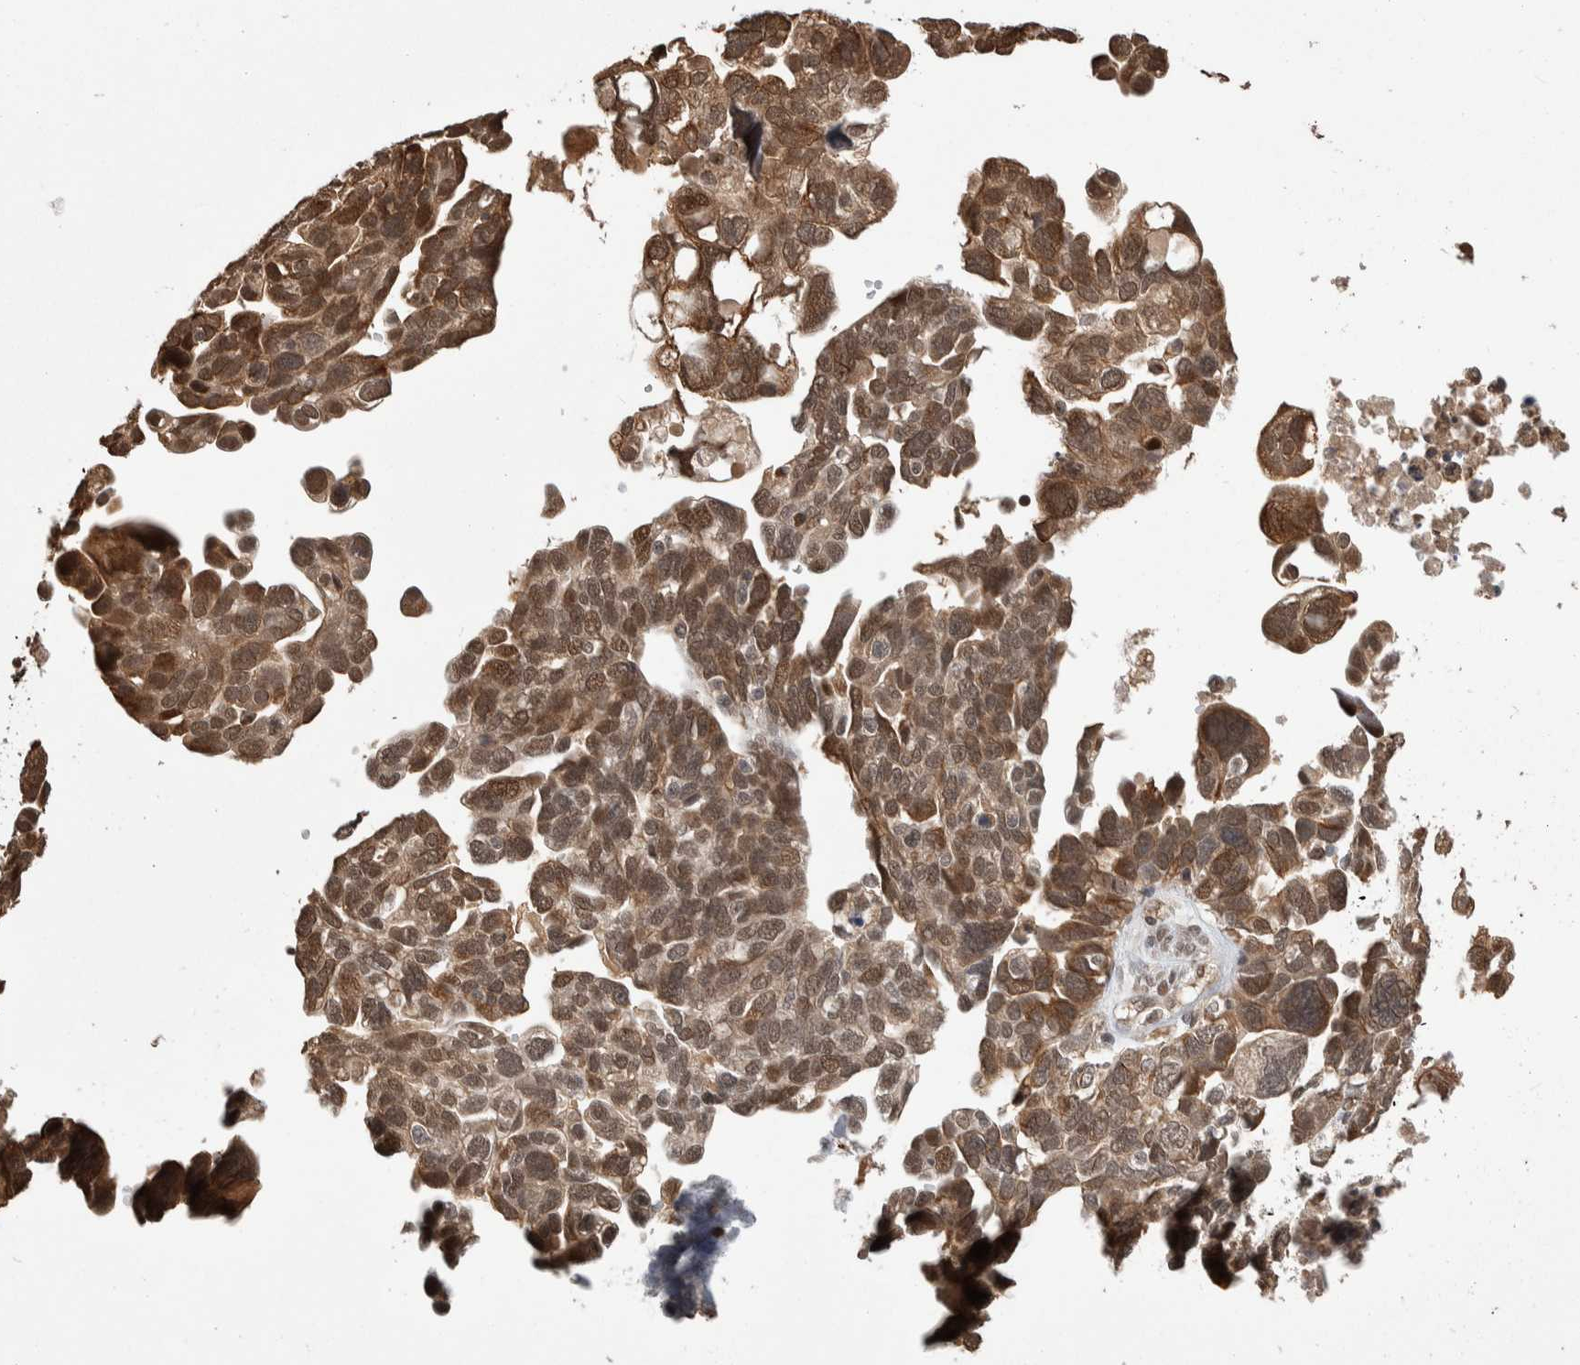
{"staining": {"intensity": "moderate", "quantity": ">75%", "location": "cytoplasmic/membranous,nuclear"}, "tissue": "ovarian cancer", "cell_type": "Tumor cells", "image_type": "cancer", "snomed": [{"axis": "morphology", "description": "Cystadenocarcinoma, mucinous, NOS"}, {"axis": "topography", "description": "Ovary"}], "caption": "This is a histology image of IHC staining of ovarian cancer (mucinous cystadenocarcinoma), which shows moderate expression in the cytoplasmic/membranous and nuclear of tumor cells.", "gene": "ZNF592", "patient": {"sex": "female", "age": 61}}